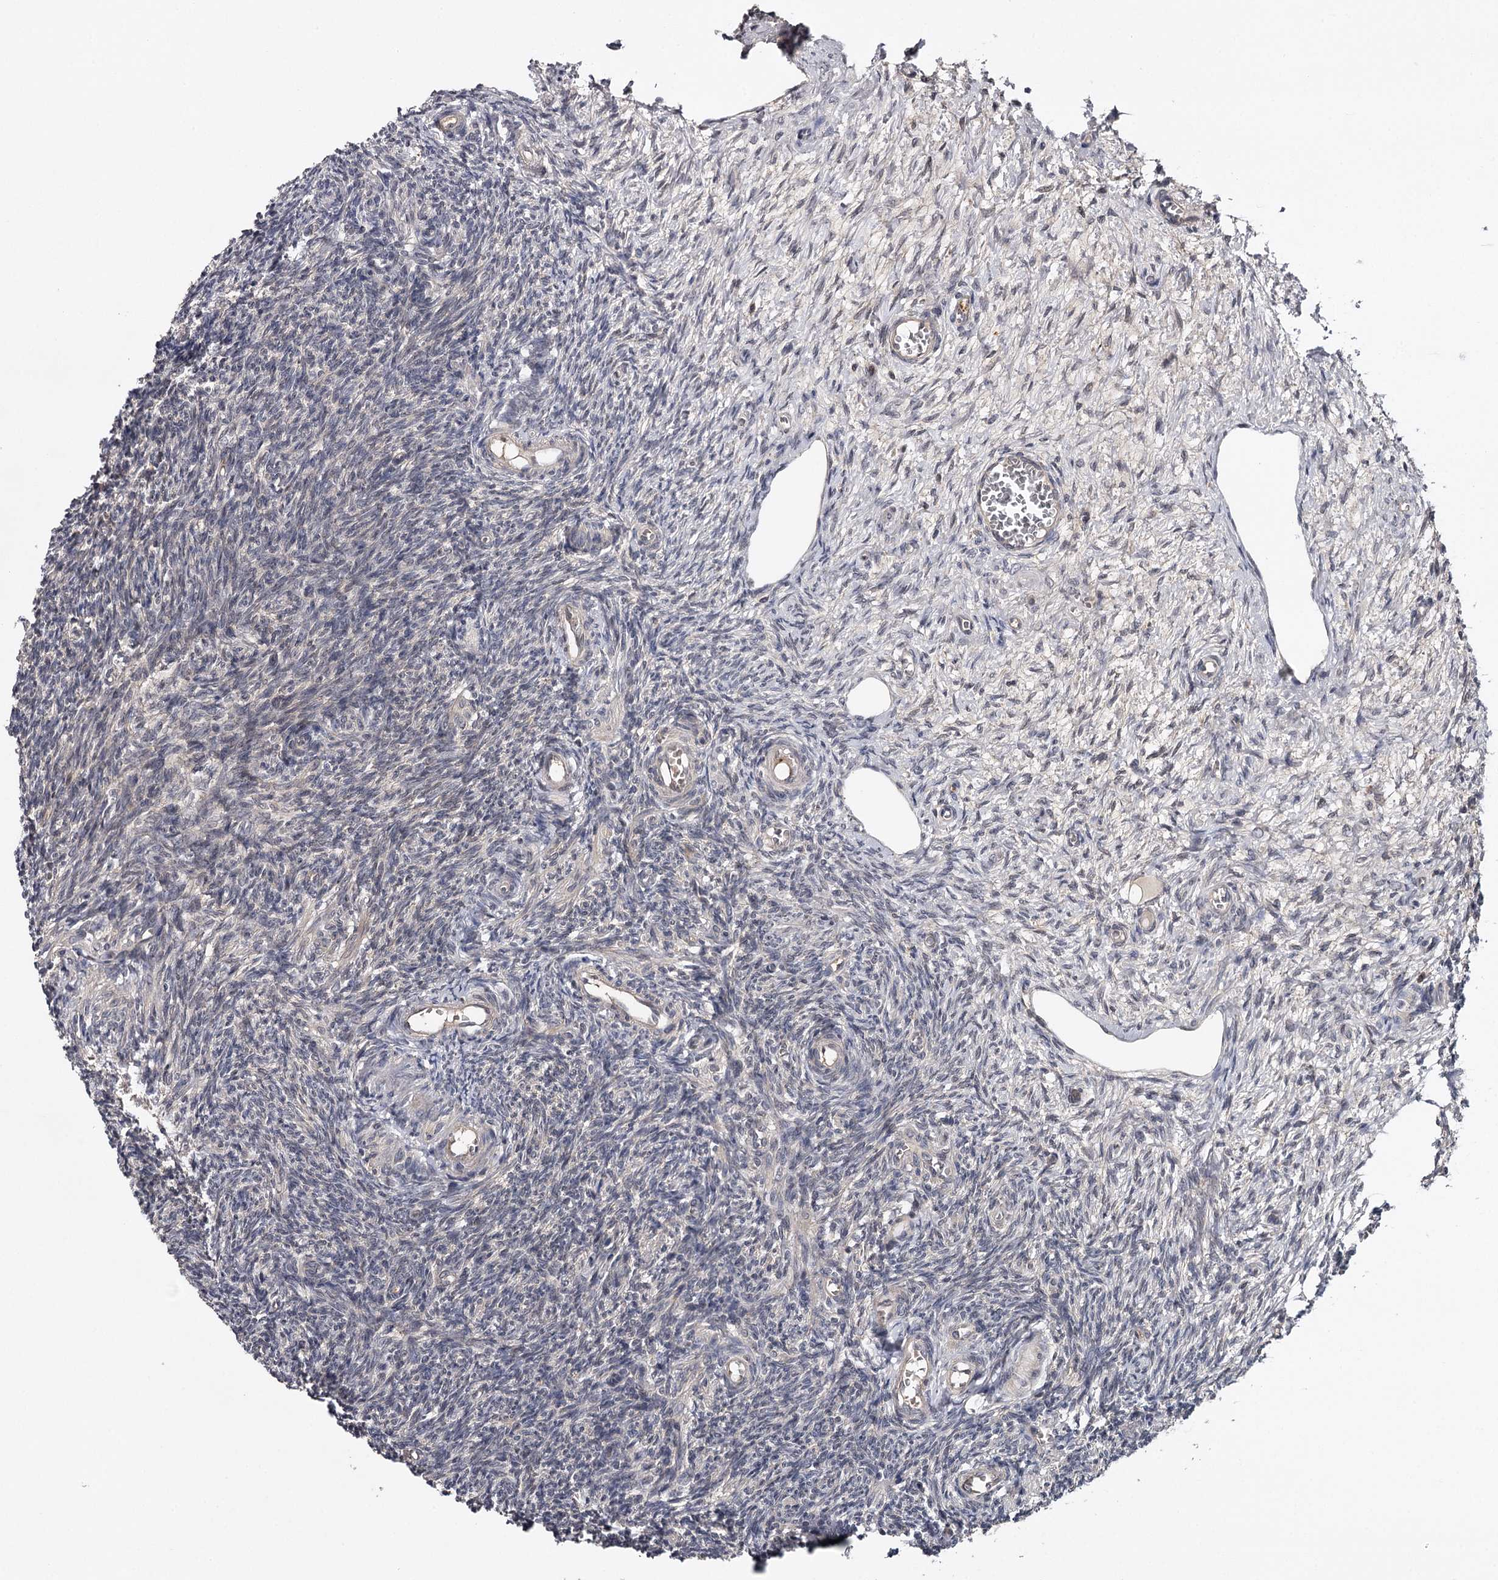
{"staining": {"intensity": "moderate", "quantity": "25%-75%", "location": "nuclear"}, "tissue": "ovary", "cell_type": "Follicle cells", "image_type": "normal", "snomed": [{"axis": "morphology", "description": "Normal tissue, NOS"}, {"axis": "topography", "description": "Ovary"}], "caption": "This is an image of IHC staining of benign ovary, which shows moderate positivity in the nuclear of follicle cells.", "gene": "GTSF1", "patient": {"sex": "female", "age": 27}}